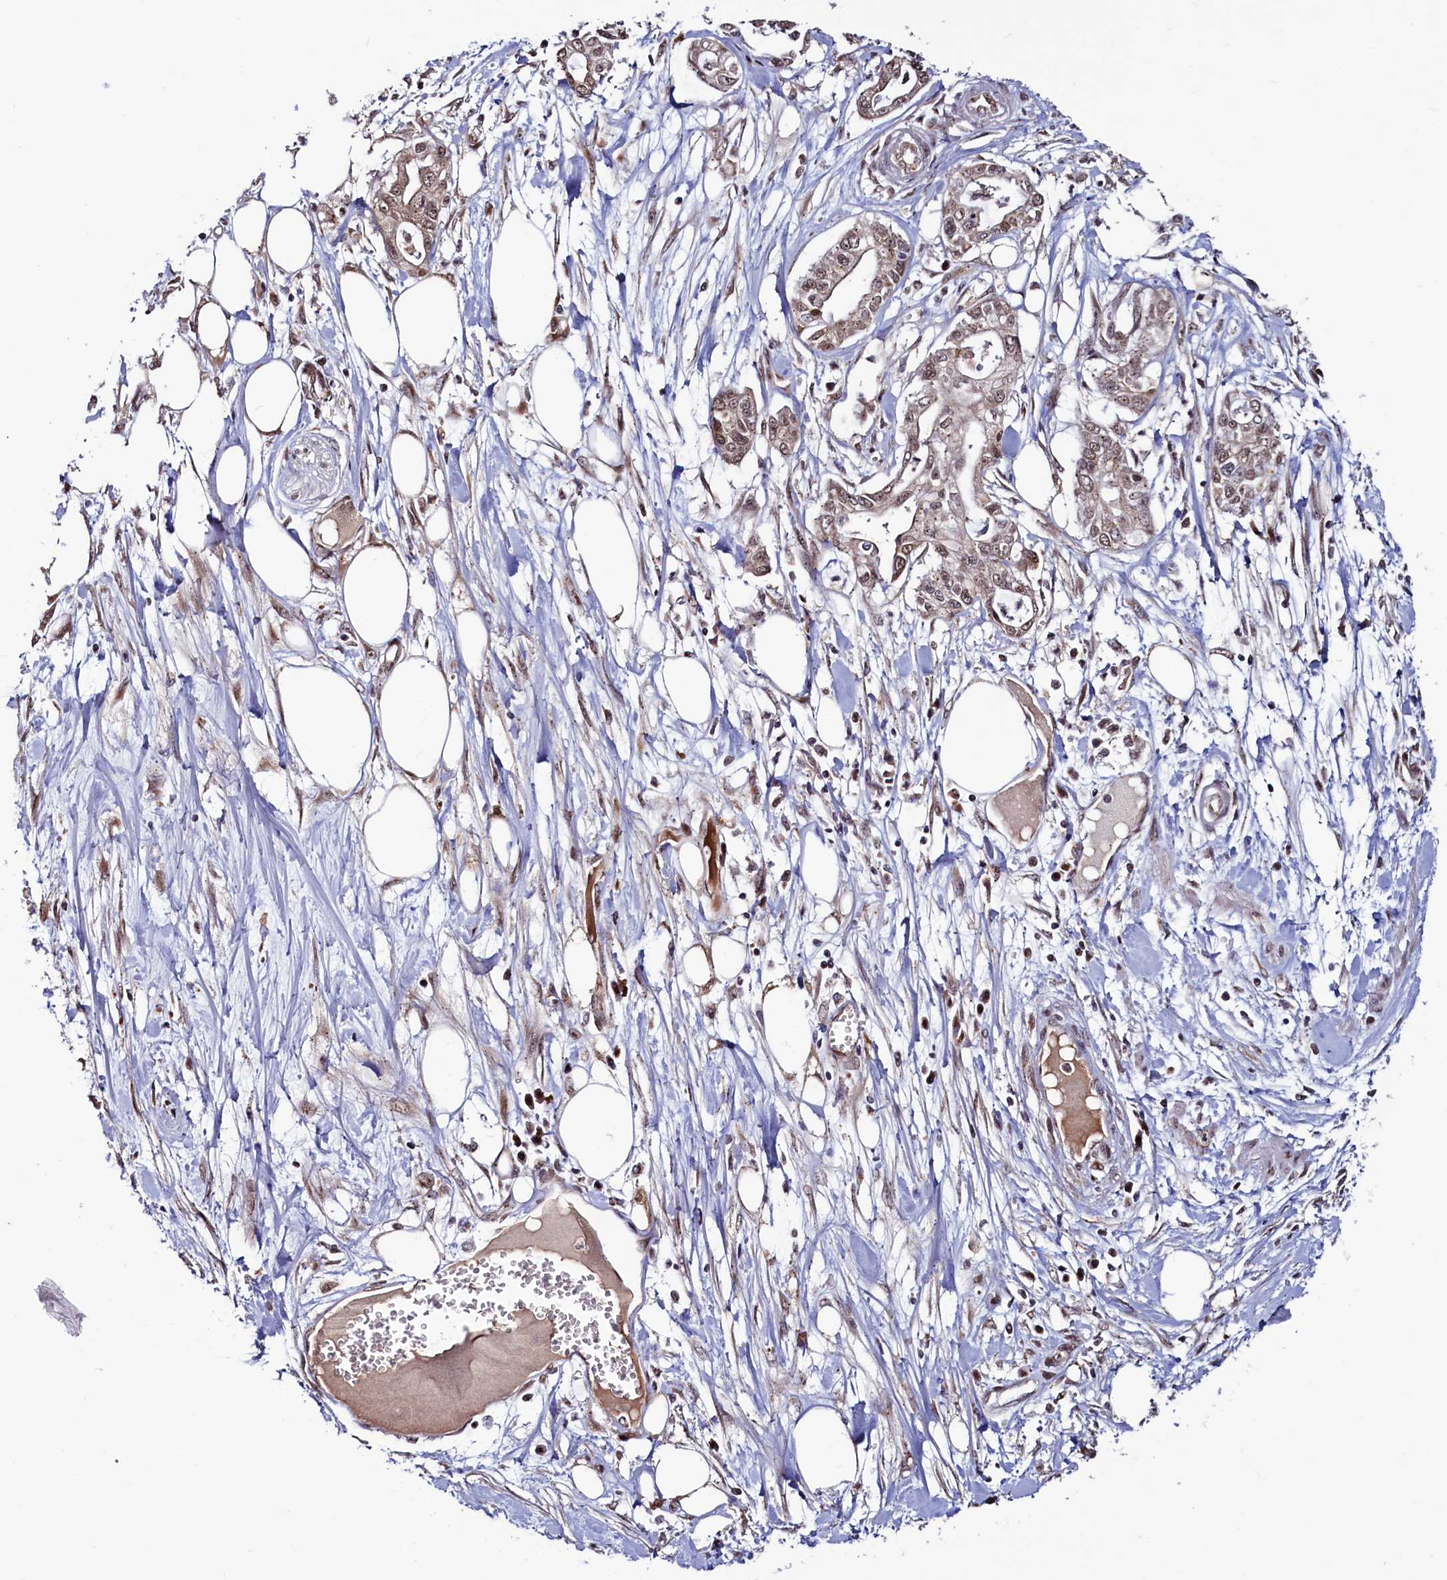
{"staining": {"intensity": "moderate", "quantity": ">75%", "location": "cytoplasmic/membranous,nuclear"}, "tissue": "pancreatic cancer", "cell_type": "Tumor cells", "image_type": "cancer", "snomed": [{"axis": "morphology", "description": "Adenocarcinoma, NOS"}, {"axis": "topography", "description": "Pancreas"}], "caption": "Pancreatic cancer stained with DAB (3,3'-diaminobenzidine) IHC exhibits medium levels of moderate cytoplasmic/membranous and nuclear expression in about >75% of tumor cells. (Stains: DAB in brown, nuclei in blue, Microscopy: brightfield microscopy at high magnification).", "gene": "SEC24C", "patient": {"sex": "male", "age": 68}}